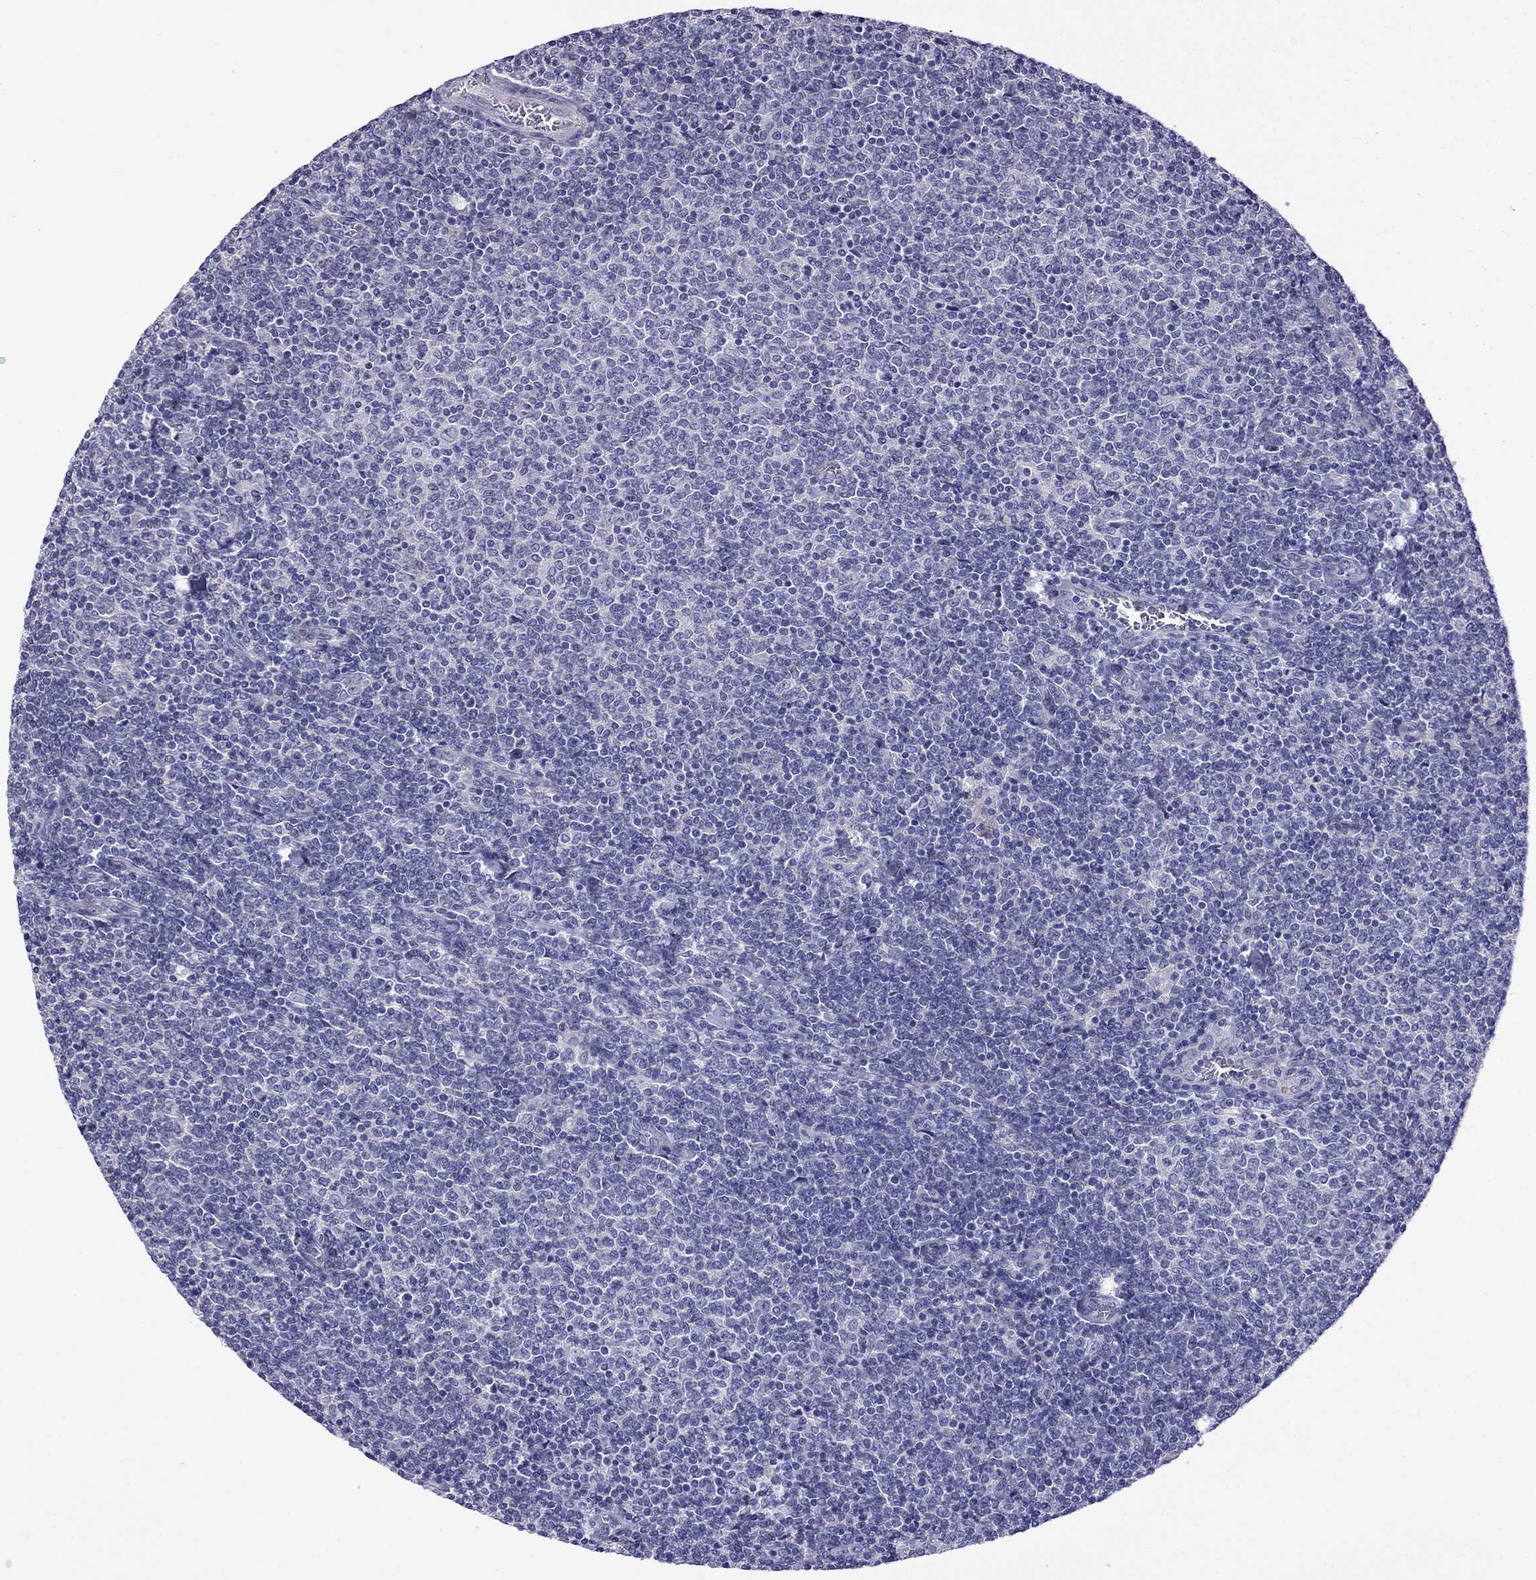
{"staining": {"intensity": "negative", "quantity": "none", "location": "none"}, "tissue": "lymphoma", "cell_type": "Tumor cells", "image_type": "cancer", "snomed": [{"axis": "morphology", "description": "Malignant lymphoma, non-Hodgkin's type, Low grade"}, {"axis": "topography", "description": "Lymph node"}], "caption": "The image displays no significant expression in tumor cells of lymphoma.", "gene": "STAR", "patient": {"sex": "male", "age": 52}}